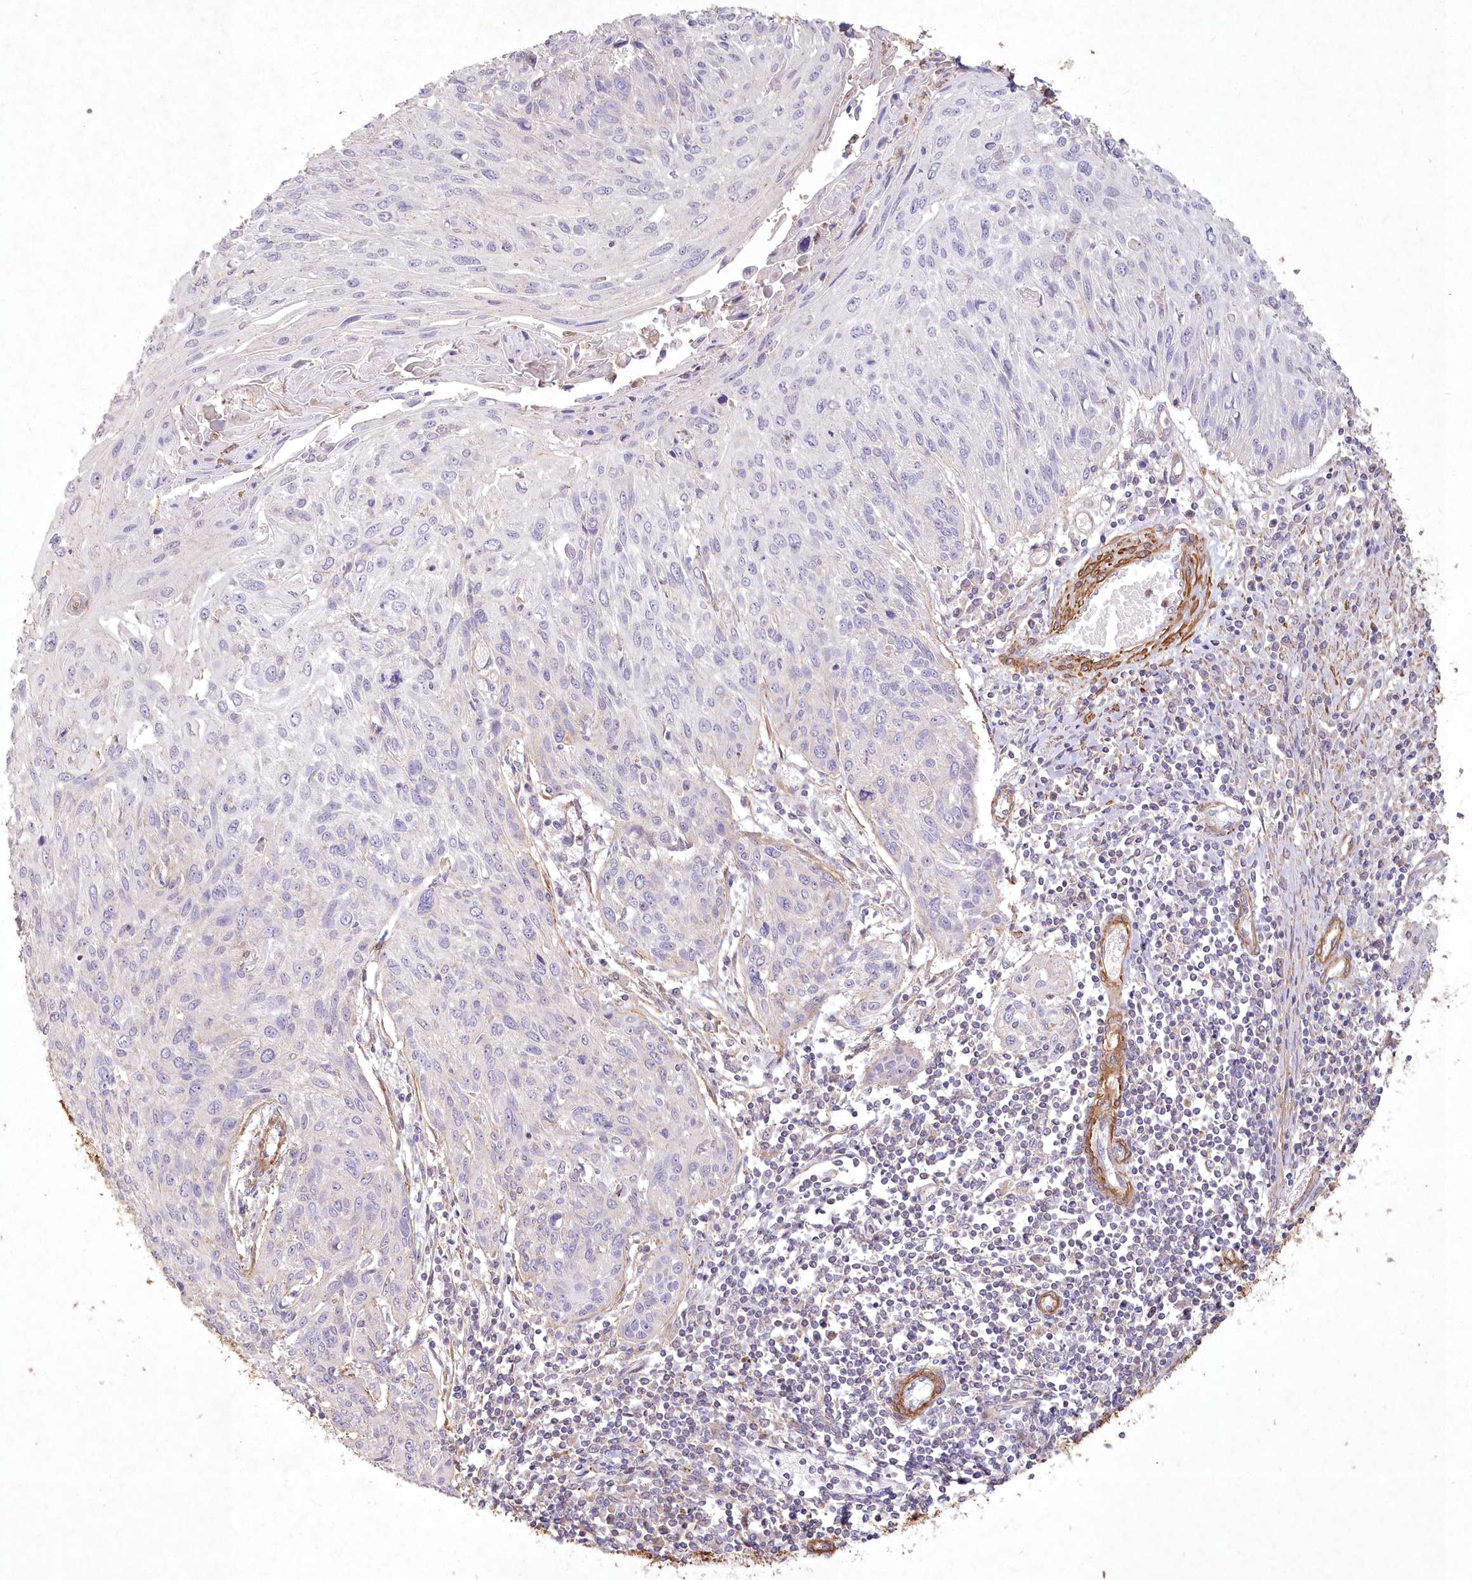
{"staining": {"intensity": "negative", "quantity": "none", "location": "none"}, "tissue": "cervical cancer", "cell_type": "Tumor cells", "image_type": "cancer", "snomed": [{"axis": "morphology", "description": "Squamous cell carcinoma, NOS"}, {"axis": "topography", "description": "Cervix"}], "caption": "Cervical squamous cell carcinoma stained for a protein using immunohistochemistry demonstrates no staining tumor cells.", "gene": "INPP4B", "patient": {"sex": "female", "age": 51}}